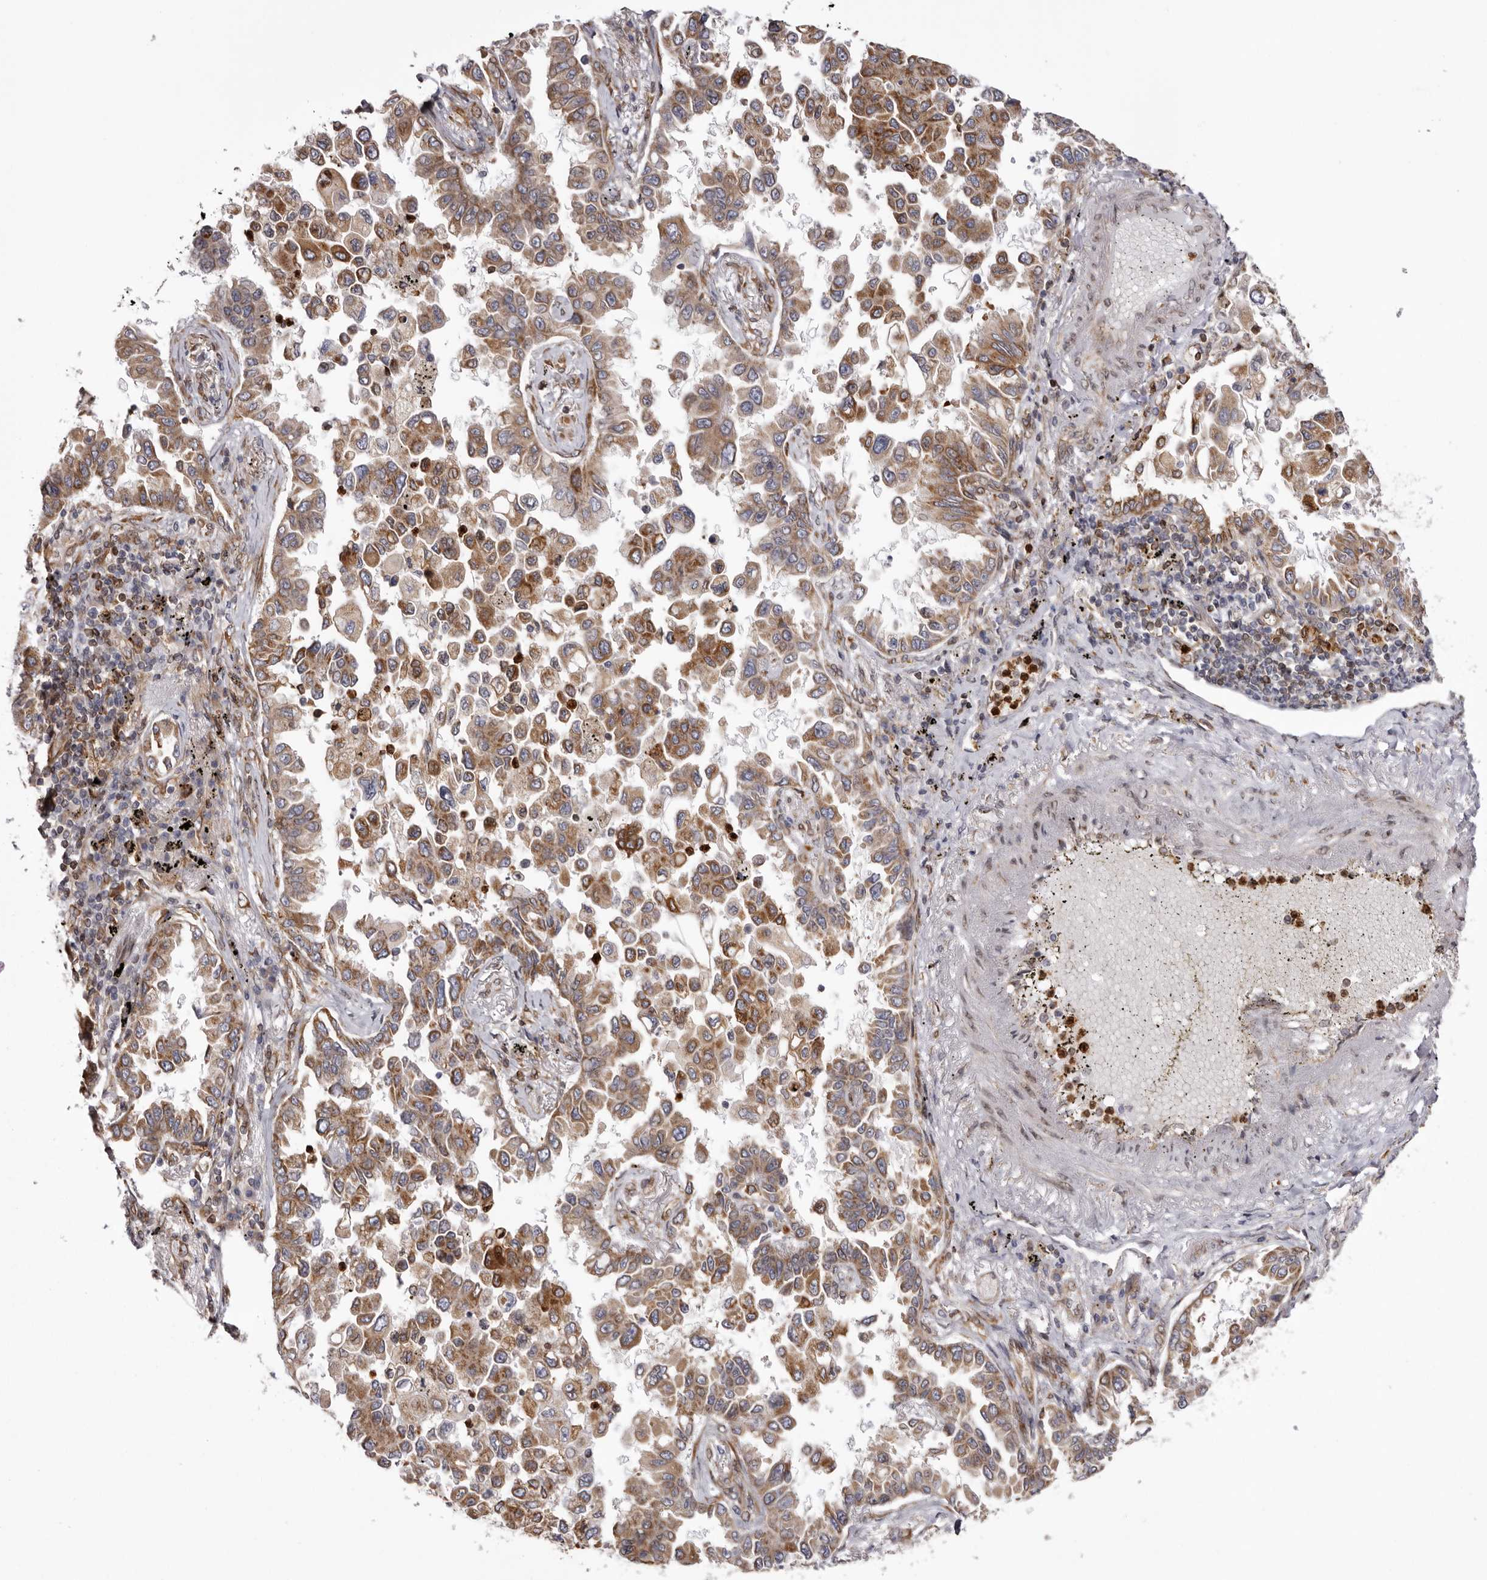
{"staining": {"intensity": "moderate", "quantity": ">75%", "location": "cytoplasmic/membranous"}, "tissue": "lung cancer", "cell_type": "Tumor cells", "image_type": "cancer", "snomed": [{"axis": "morphology", "description": "Adenocarcinoma, NOS"}, {"axis": "topography", "description": "Lung"}], "caption": "Adenocarcinoma (lung) was stained to show a protein in brown. There is medium levels of moderate cytoplasmic/membranous positivity in approximately >75% of tumor cells.", "gene": "C4orf3", "patient": {"sex": "female", "age": 67}}